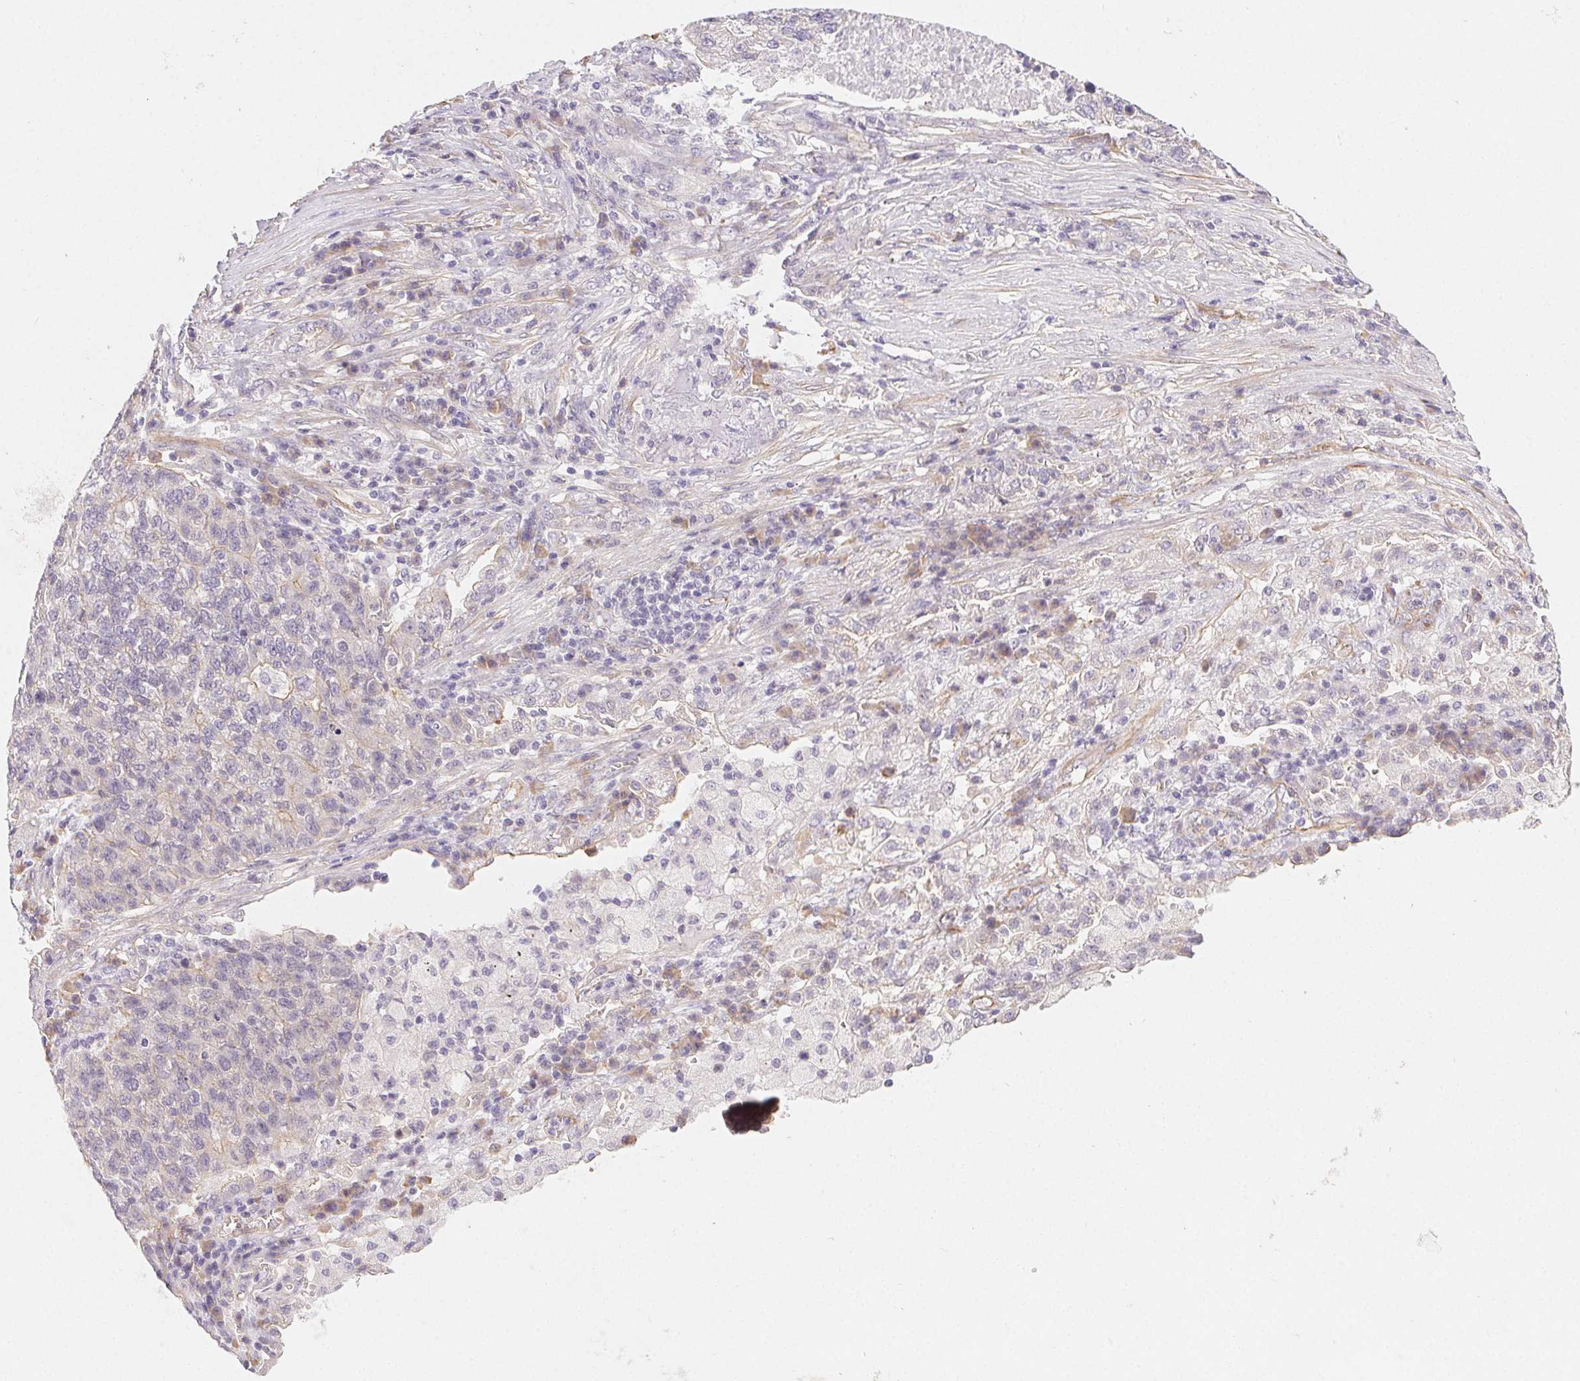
{"staining": {"intensity": "negative", "quantity": "none", "location": "none"}, "tissue": "lung cancer", "cell_type": "Tumor cells", "image_type": "cancer", "snomed": [{"axis": "morphology", "description": "Adenocarcinoma, NOS"}, {"axis": "topography", "description": "Lung"}], "caption": "Immunohistochemistry (IHC) photomicrograph of neoplastic tissue: human lung cancer stained with DAB (3,3'-diaminobenzidine) shows no significant protein expression in tumor cells.", "gene": "CSN1S1", "patient": {"sex": "male", "age": 57}}